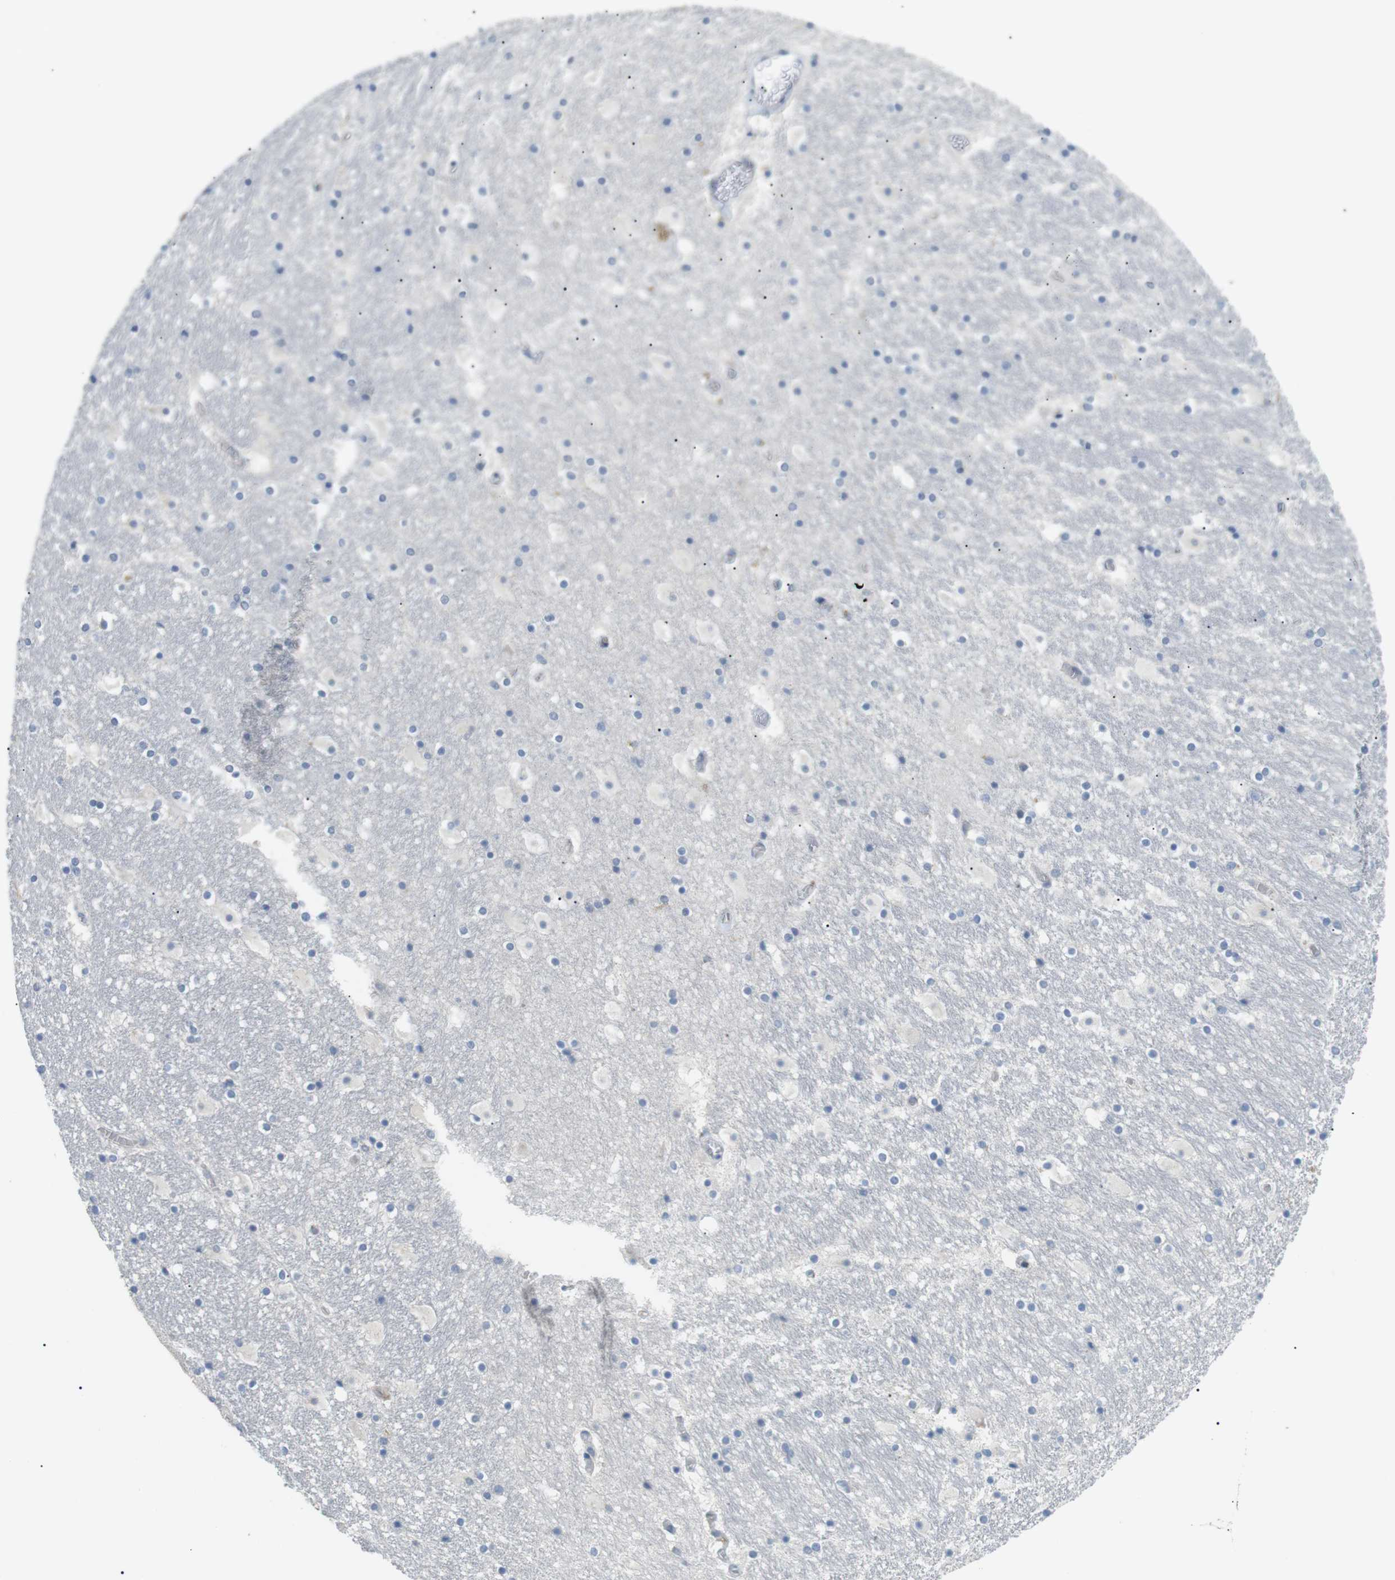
{"staining": {"intensity": "weak", "quantity": "<25%", "location": "cytoplasmic/membranous"}, "tissue": "hippocampus", "cell_type": "Glial cells", "image_type": "normal", "snomed": [{"axis": "morphology", "description": "Normal tissue, NOS"}, {"axis": "topography", "description": "Hippocampus"}], "caption": "There is no significant positivity in glial cells of hippocampus. (Immunohistochemistry (ihc), brightfield microscopy, high magnification).", "gene": "GZMM", "patient": {"sex": "male", "age": 45}}